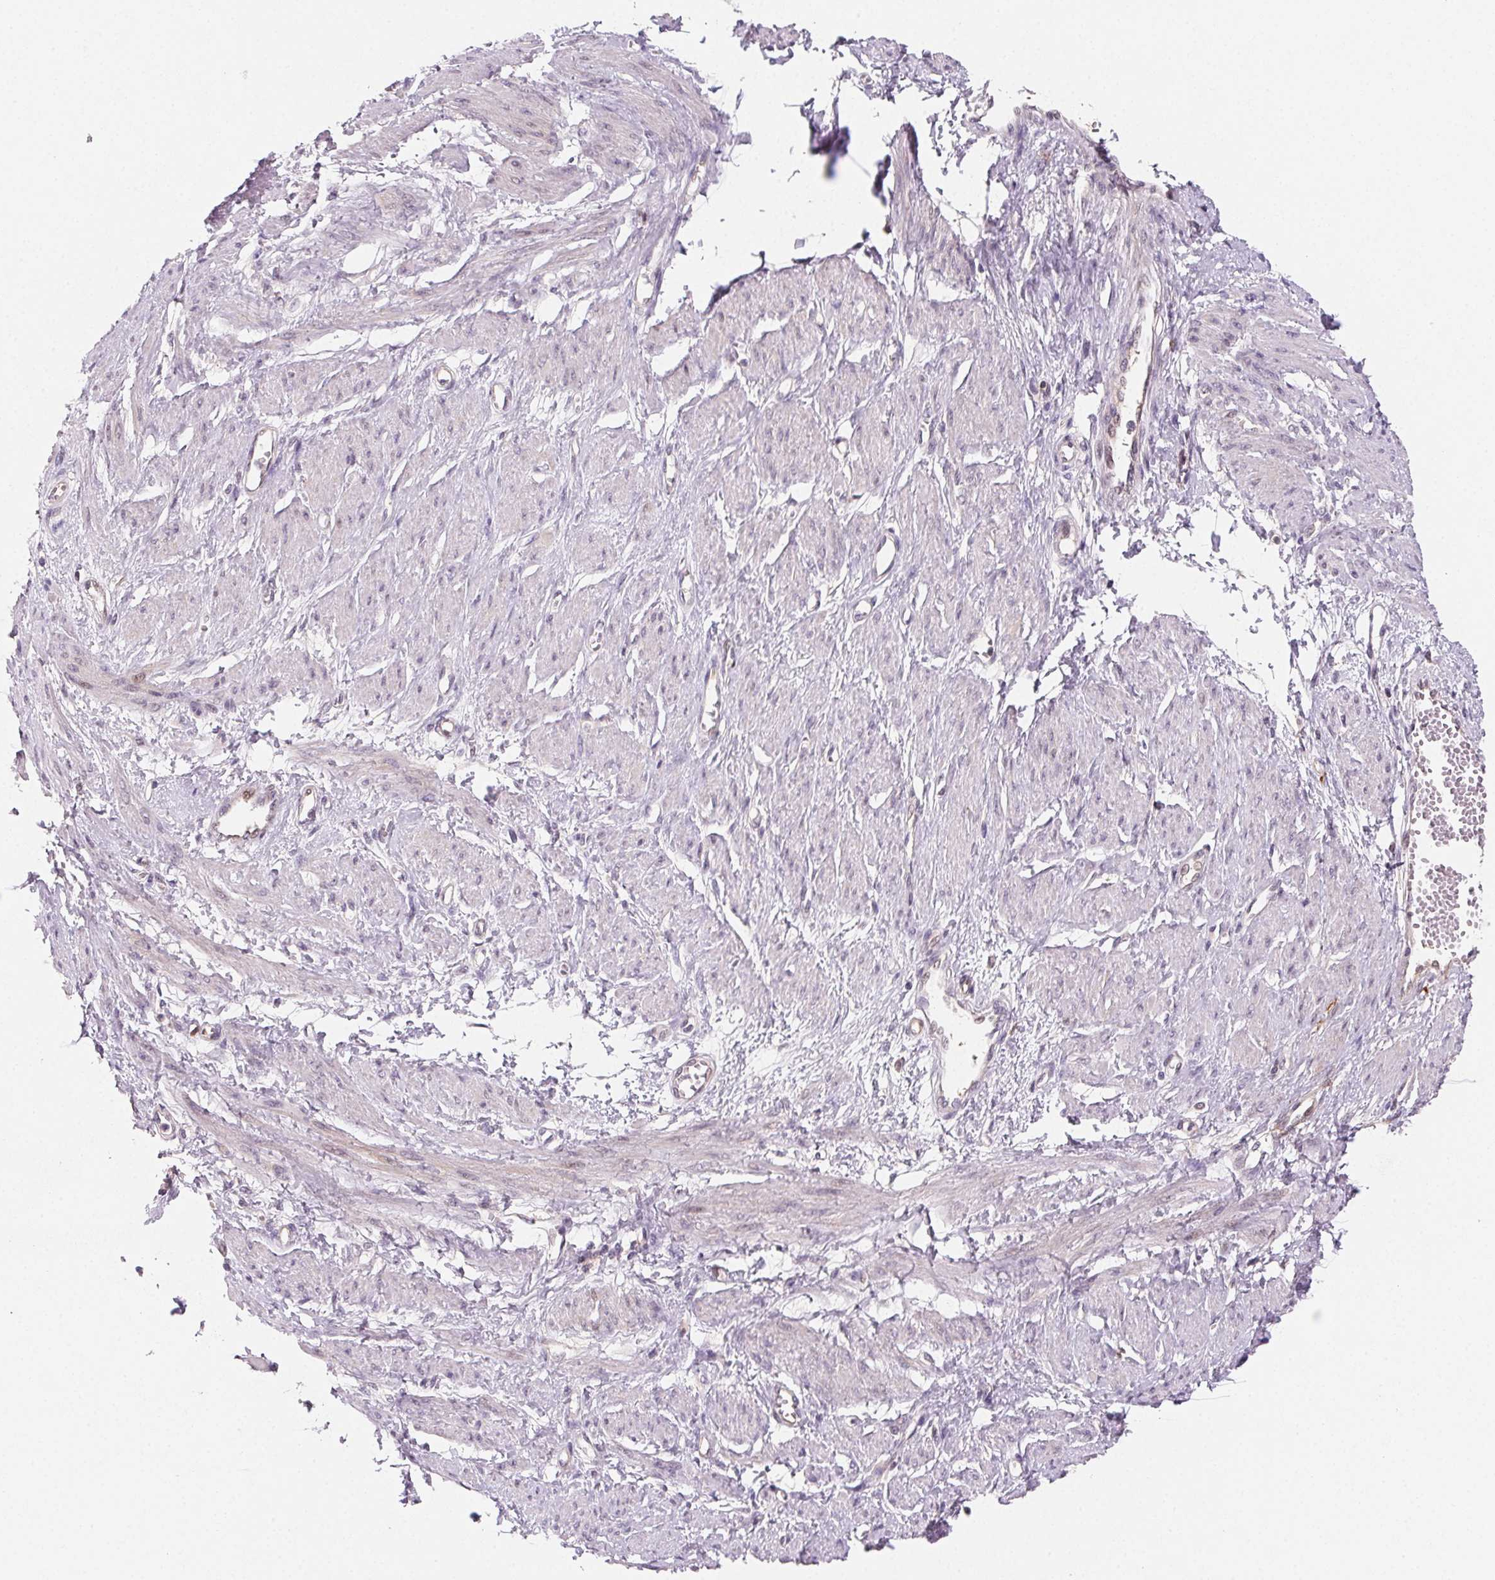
{"staining": {"intensity": "negative", "quantity": "none", "location": "none"}, "tissue": "smooth muscle", "cell_type": "Smooth muscle cells", "image_type": "normal", "snomed": [{"axis": "morphology", "description": "Normal tissue, NOS"}, {"axis": "topography", "description": "Smooth muscle"}, {"axis": "topography", "description": "Uterus"}], "caption": "The immunohistochemistry micrograph has no significant expression in smooth muscle cells of smooth muscle.", "gene": "GBP1", "patient": {"sex": "female", "age": 39}}